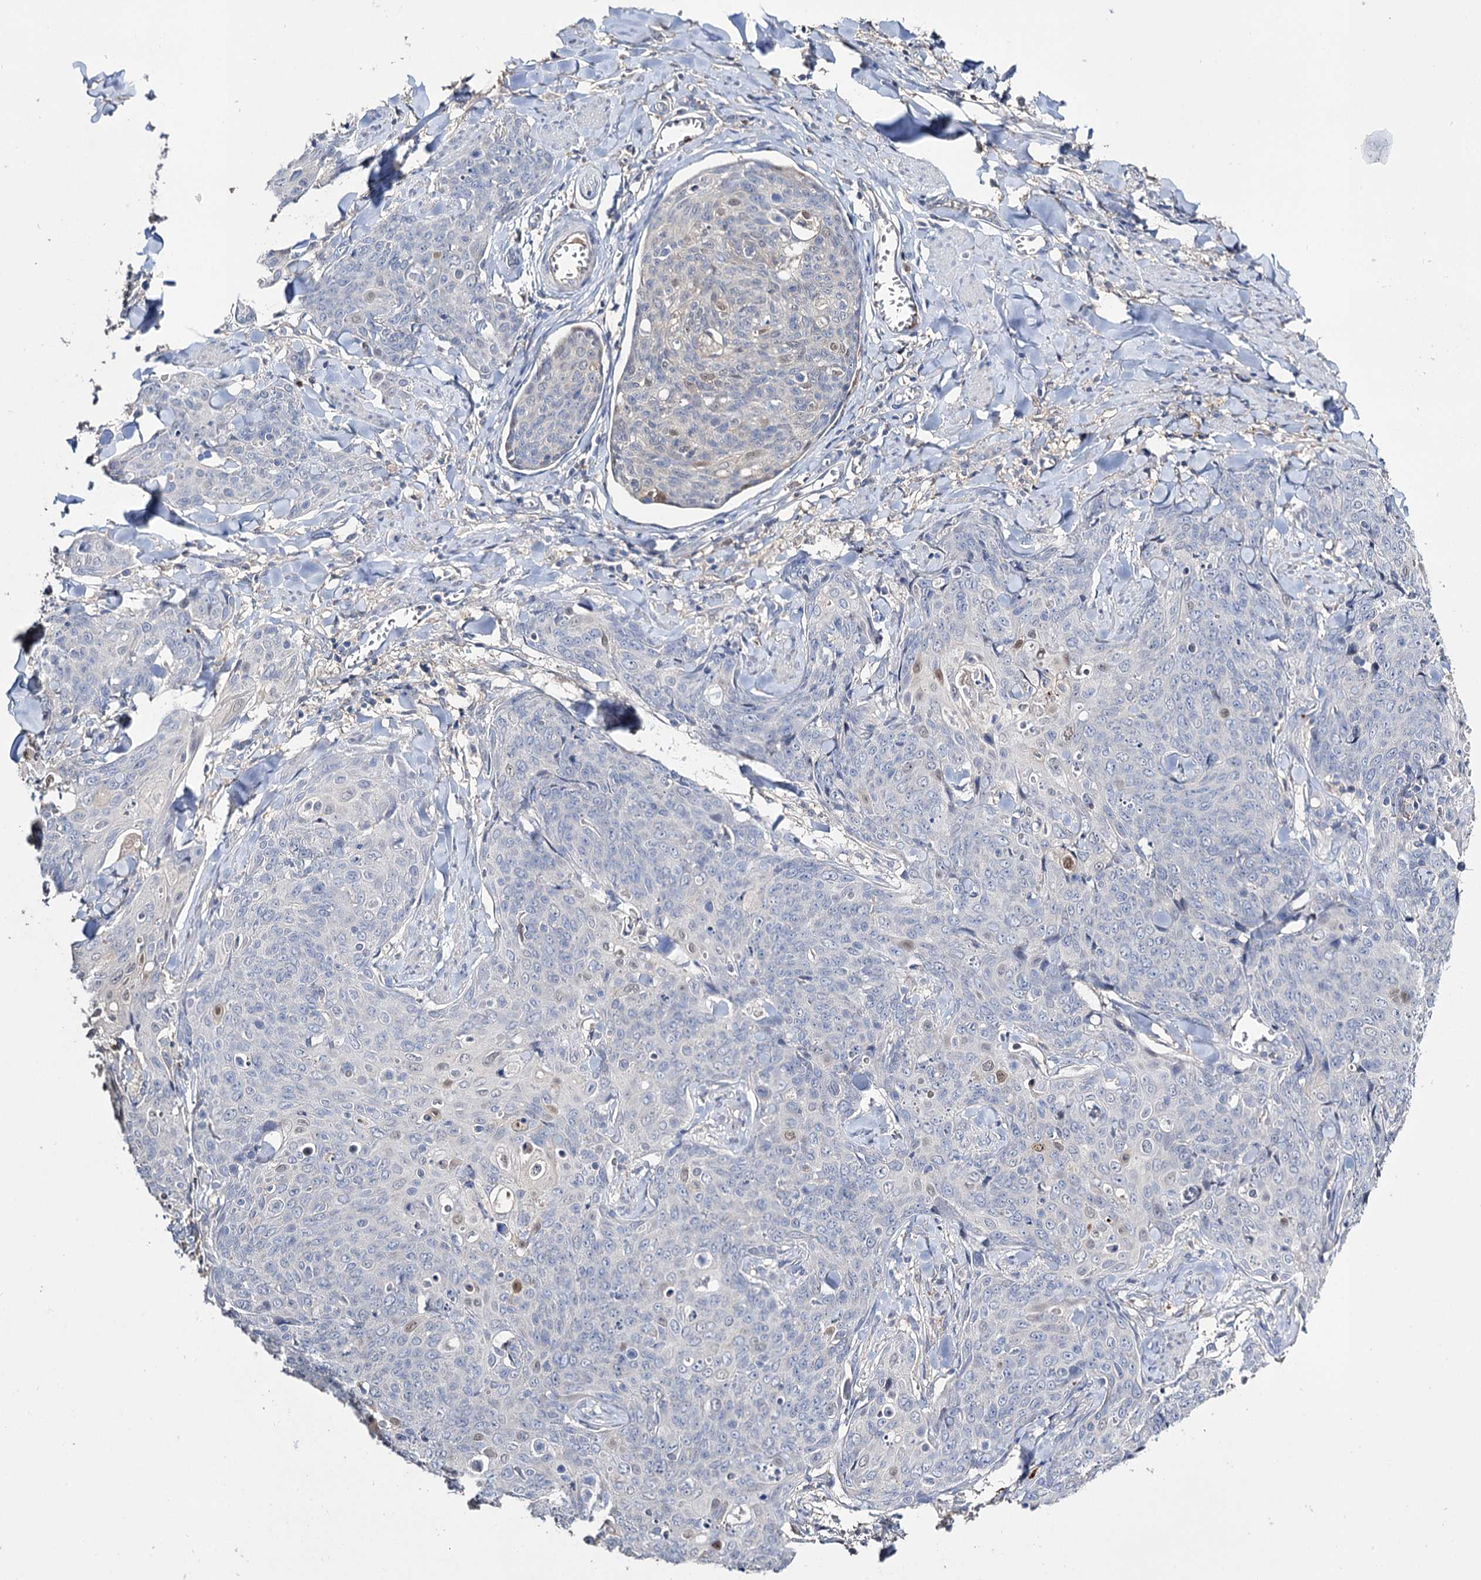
{"staining": {"intensity": "weak", "quantity": "<25%", "location": "nuclear"}, "tissue": "skin cancer", "cell_type": "Tumor cells", "image_type": "cancer", "snomed": [{"axis": "morphology", "description": "Squamous cell carcinoma, NOS"}, {"axis": "topography", "description": "Skin"}, {"axis": "topography", "description": "Vulva"}], "caption": "Immunohistochemical staining of squamous cell carcinoma (skin) reveals no significant expression in tumor cells.", "gene": "DNAH6", "patient": {"sex": "female", "age": 85}}